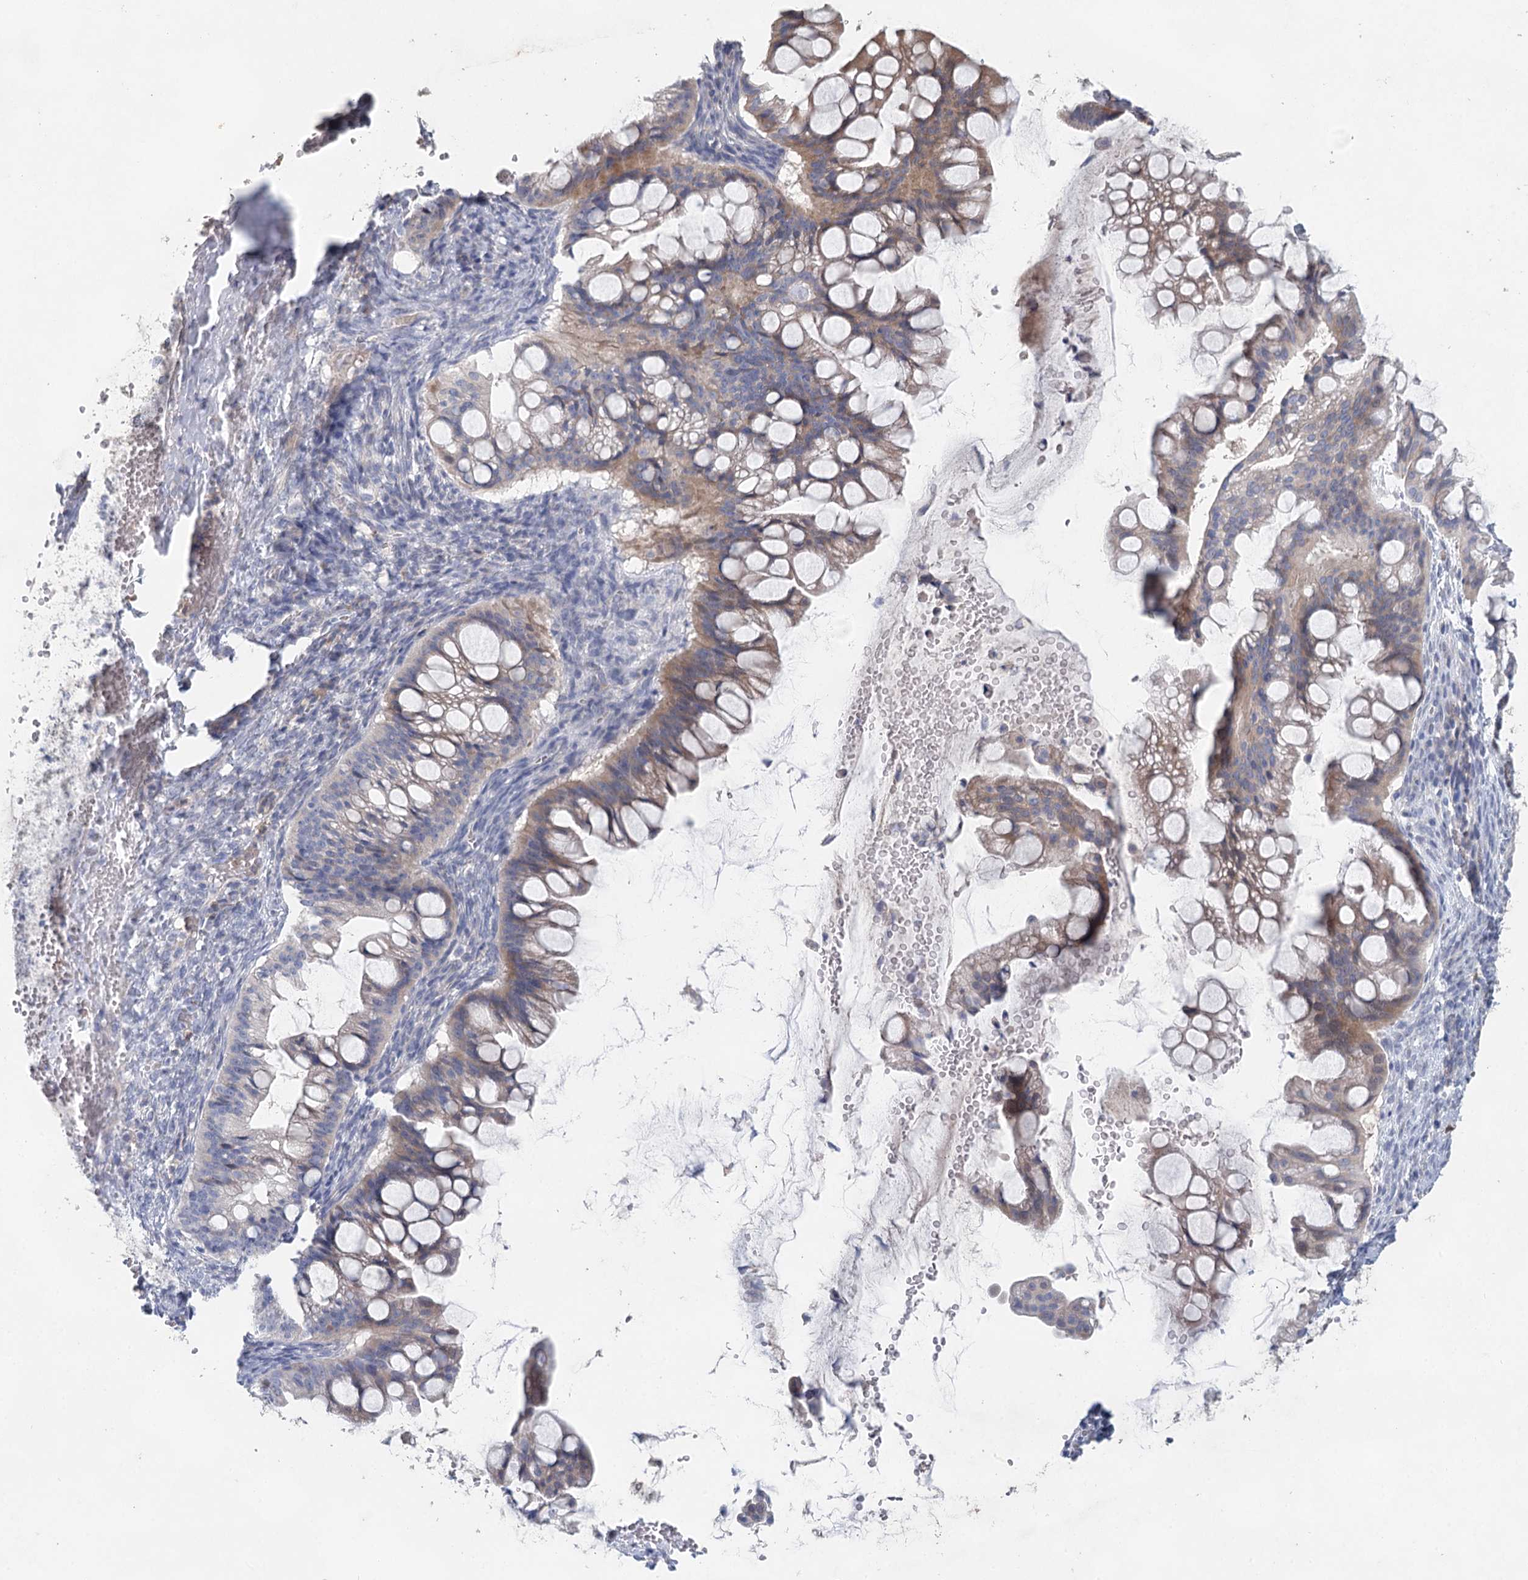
{"staining": {"intensity": "weak", "quantity": "25%-75%", "location": "cytoplasmic/membranous"}, "tissue": "ovarian cancer", "cell_type": "Tumor cells", "image_type": "cancer", "snomed": [{"axis": "morphology", "description": "Cystadenocarcinoma, mucinous, NOS"}, {"axis": "topography", "description": "Ovary"}], "caption": "Human ovarian cancer (mucinous cystadenocarcinoma) stained with a brown dye shows weak cytoplasmic/membranous positive staining in approximately 25%-75% of tumor cells.", "gene": "MYL6B", "patient": {"sex": "female", "age": 73}}